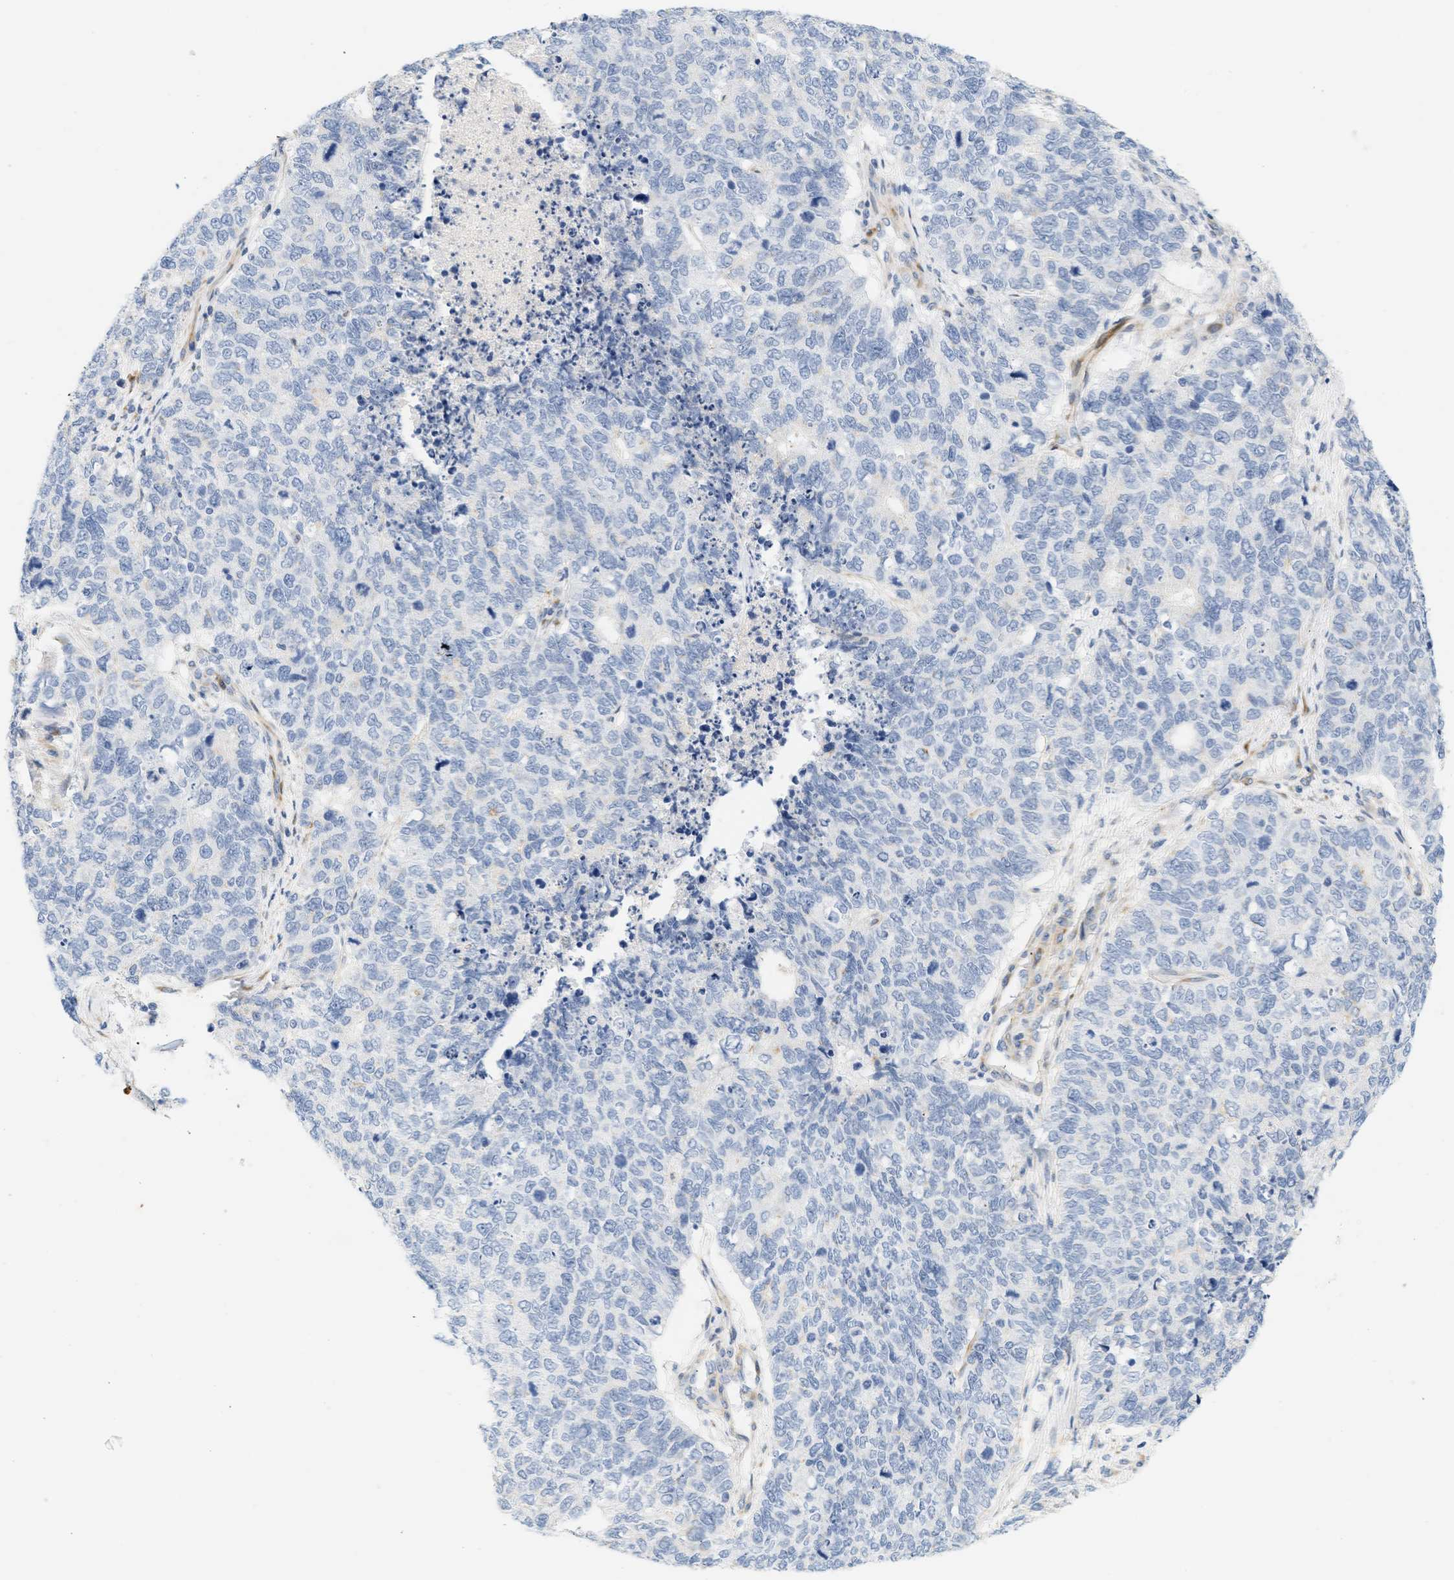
{"staining": {"intensity": "negative", "quantity": "none", "location": "none"}, "tissue": "cervical cancer", "cell_type": "Tumor cells", "image_type": "cancer", "snomed": [{"axis": "morphology", "description": "Squamous cell carcinoma, NOS"}, {"axis": "topography", "description": "Cervix"}], "caption": "Tumor cells show no significant protein staining in cervical cancer.", "gene": "SLC30A7", "patient": {"sex": "female", "age": 63}}